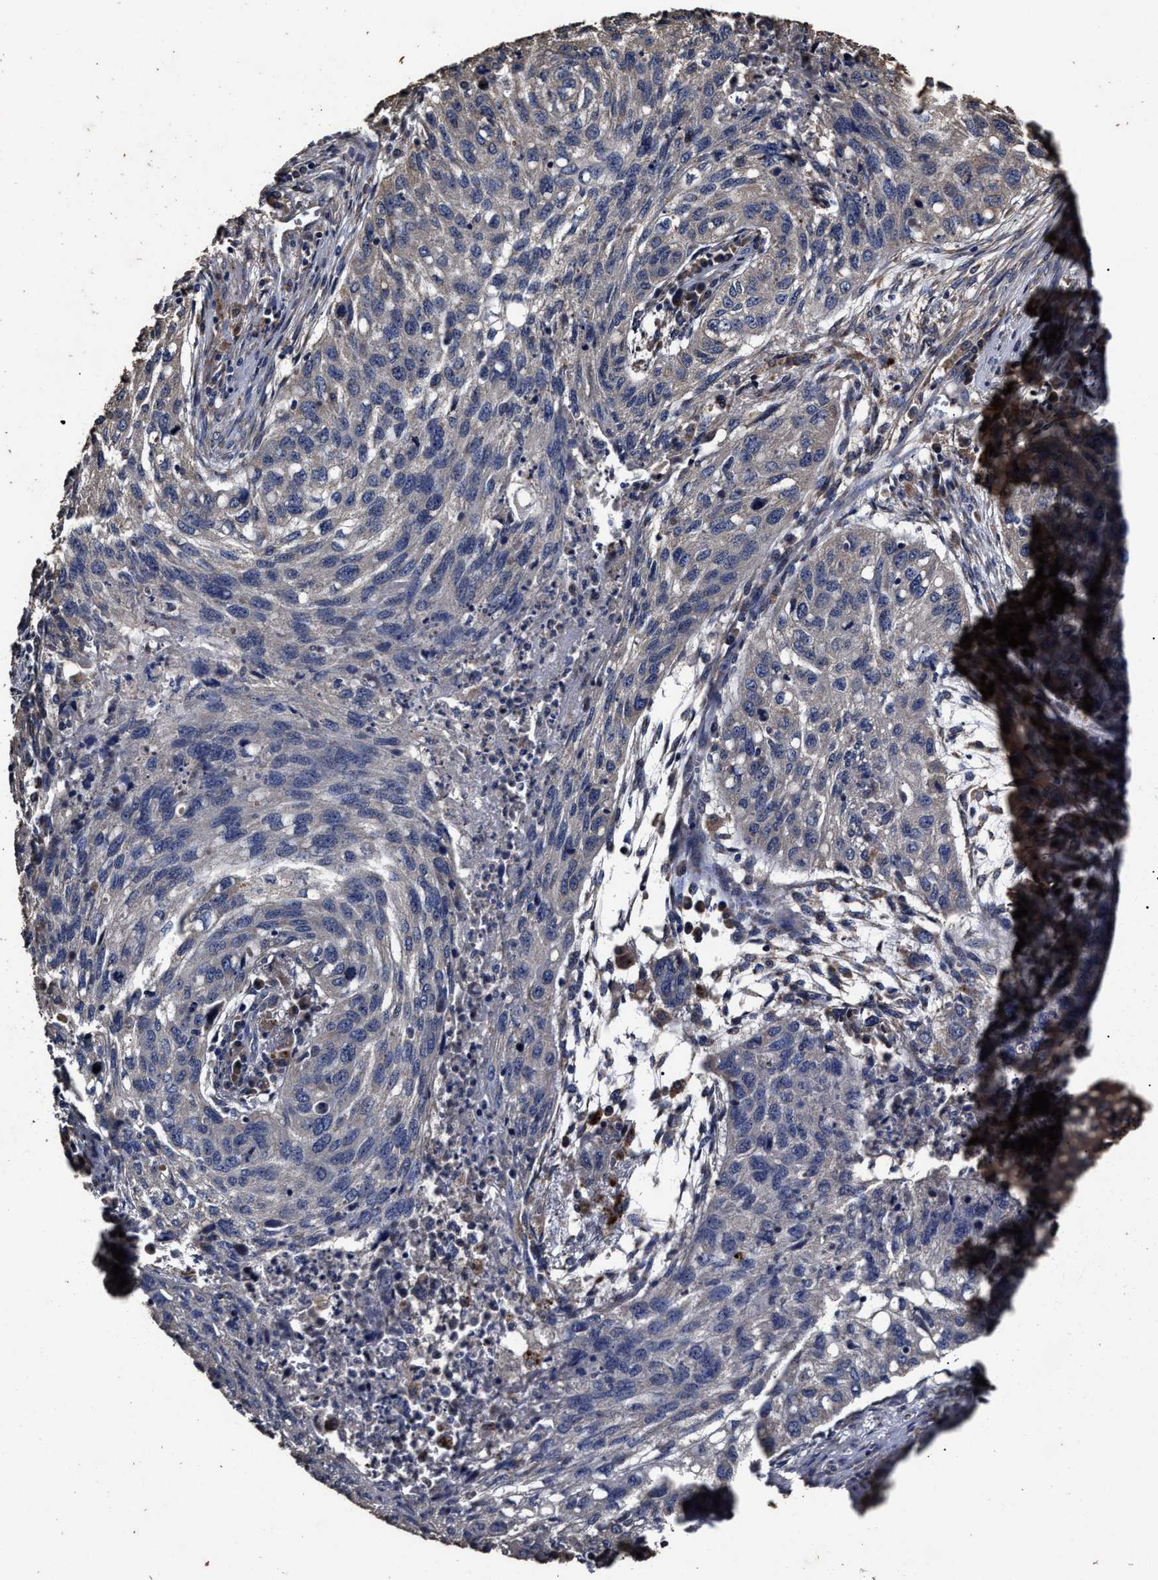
{"staining": {"intensity": "negative", "quantity": "none", "location": "none"}, "tissue": "lung cancer", "cell_type": "Tumor cells", "image_type": "cancer", "snomed": [{"axis": "morphology", "description": "Squamous cell carcinoma, NOS"}, {"axis": "topography", "description": "Lung"}], "caption": "High magnification brightfield microscopy of squamous cell carcinoma (lung) stained with DAB (3,3'-diaminobenzidine) (brown) and counterstained with hematoxylin (blue): tumor cells show no significant positivity.", "gene": "PPM1K", "patient": {"sex": "female", "age": 63}}